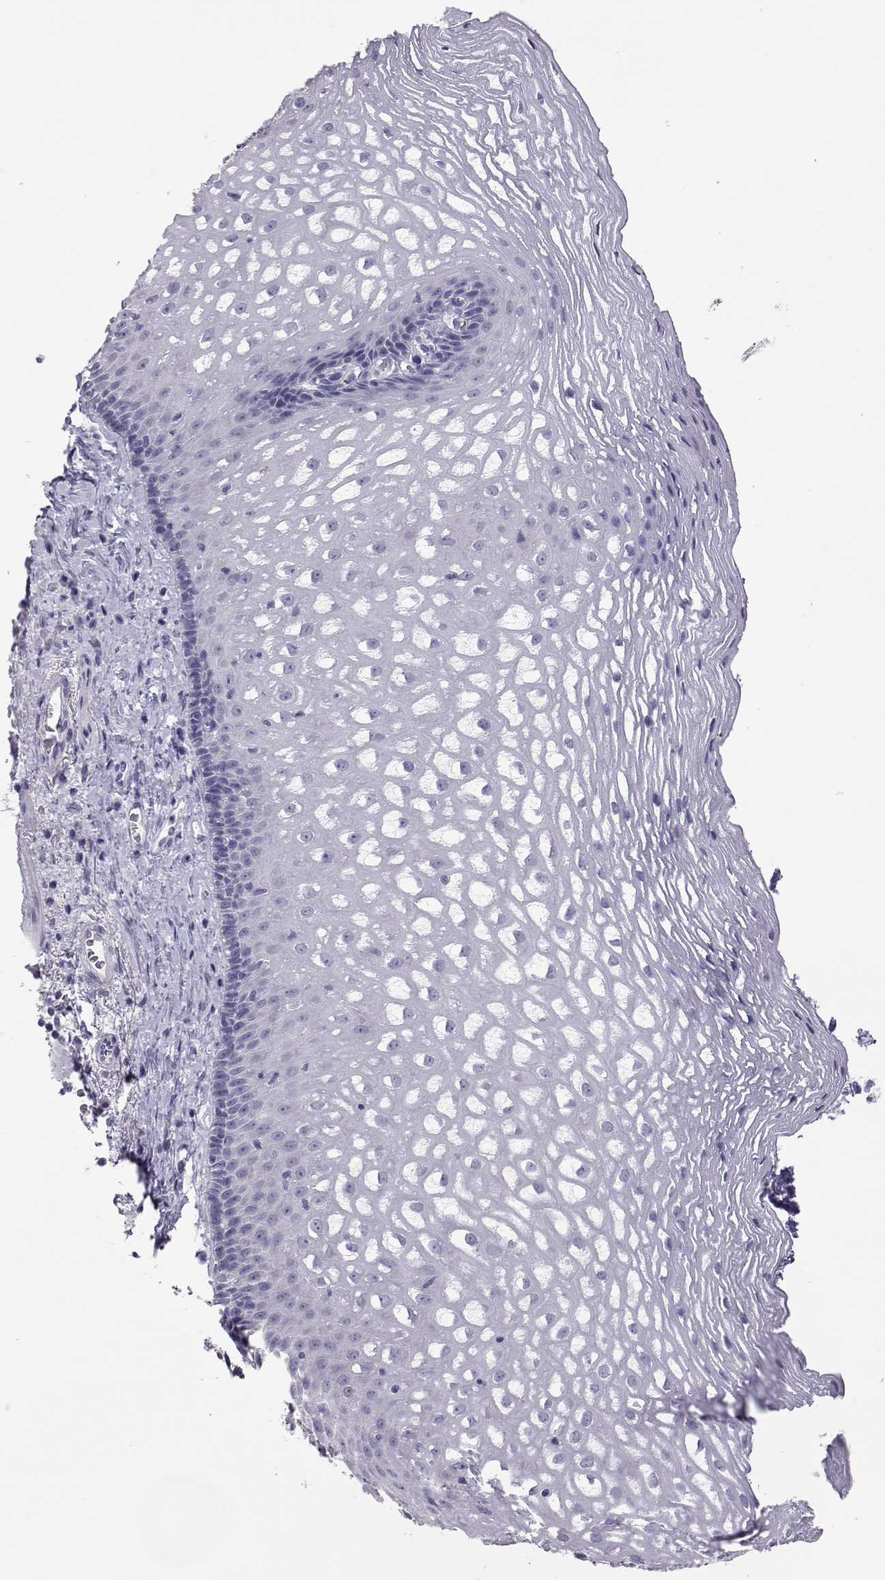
{"staining": {"intensity": "negative", "quantity": "none", "location": "none"}, "tissue": "esophagus", "cell_type": "Squamous epithelial cells", "image_type": "normal", "snomed": [{"axis": "morphology", "description": "Normal tissue, NOS"}, {"axis": "topography", "description": "Esophagus"}], "caption": "Squamous epithelial cells show no significant protein staining in benign esophagus. (DAB (3,3'-diaminobenzidine) immunohistochemistry (IHC) visualized using brightfield microscopy, high magnification).", "gene": "PMCH", "patient": {"sex": "male", "age": 76}}